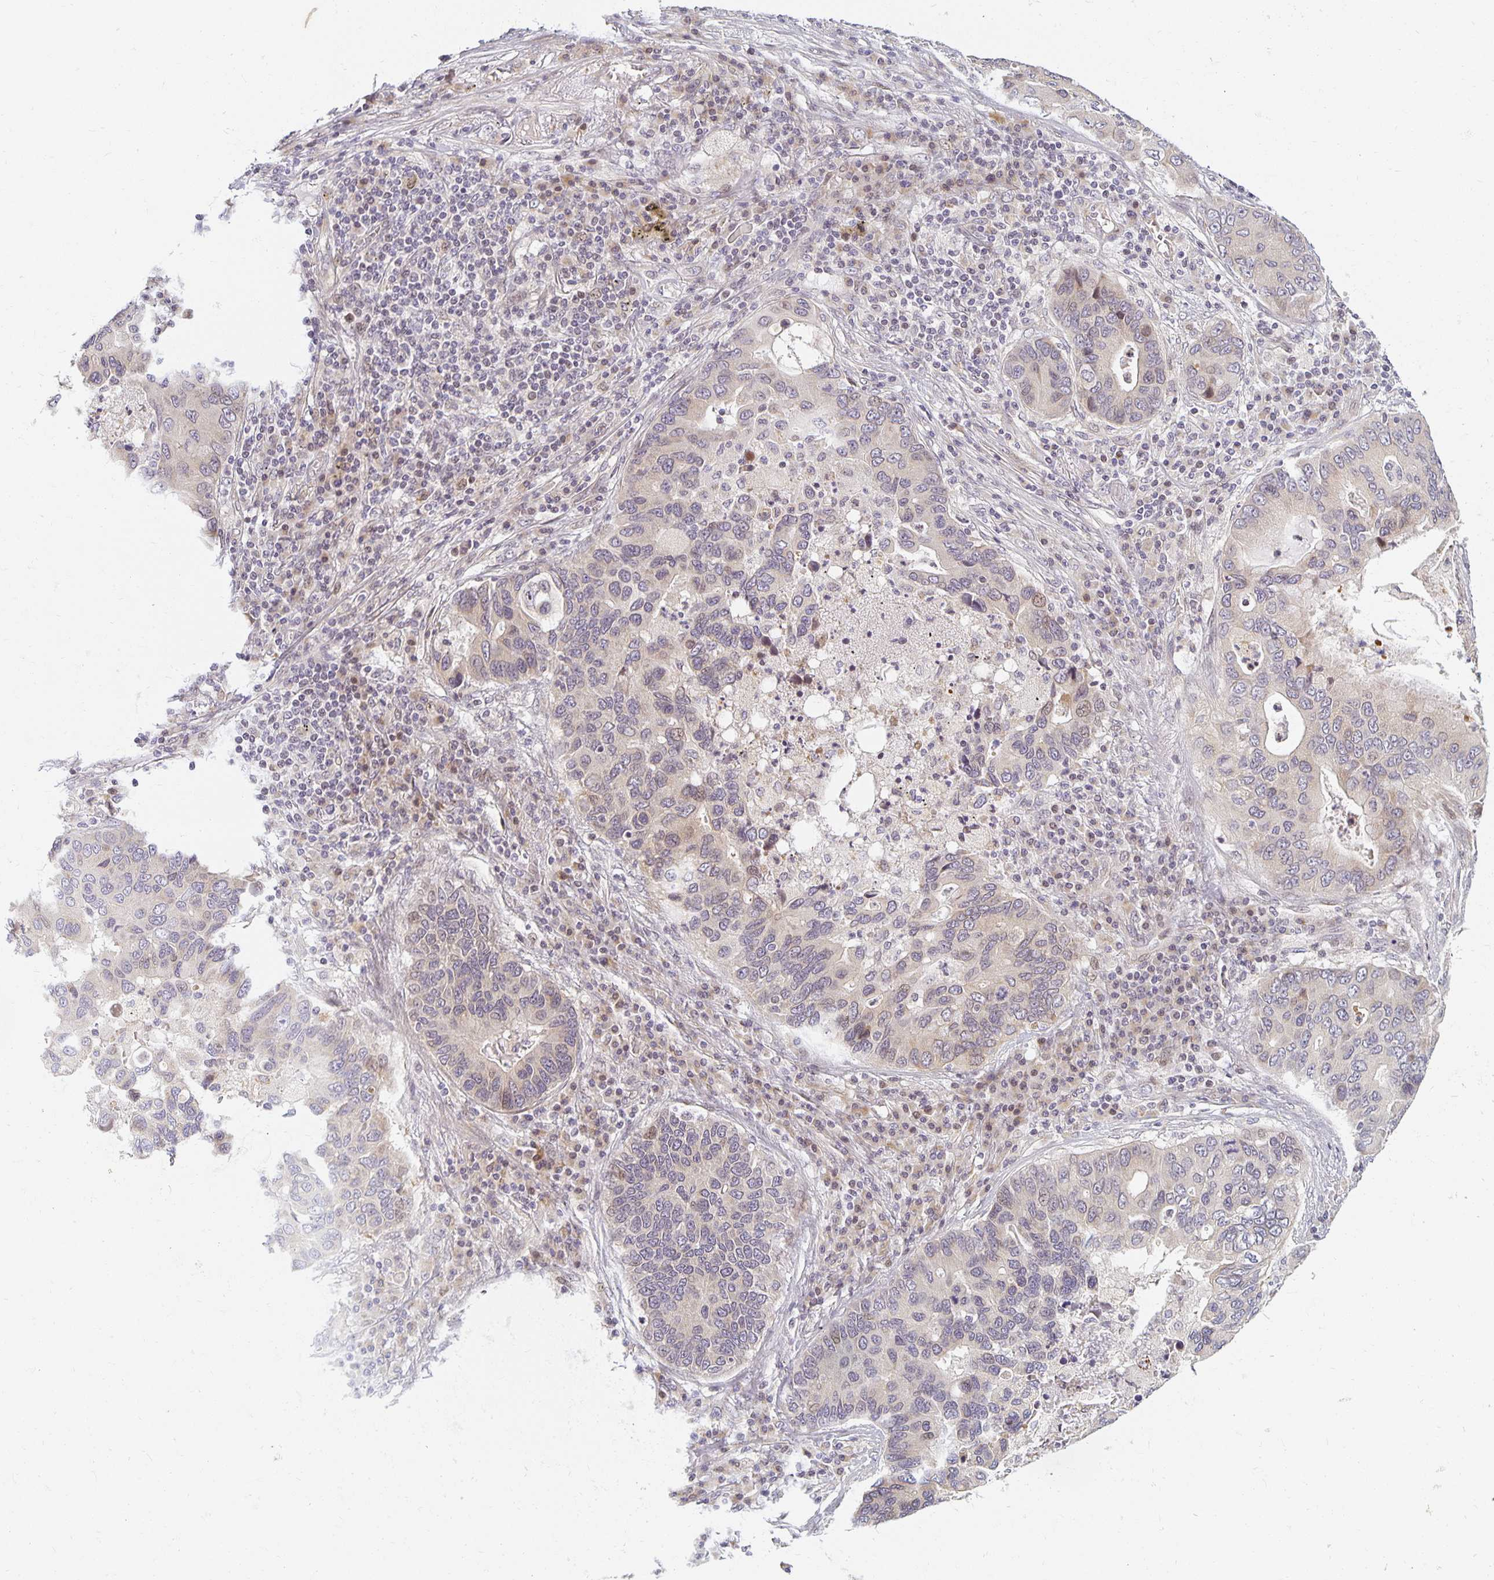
{"staining": {"intensity": "weak", "quantity": "<25%", "location": "cytoplasmic/membranous"}, "tissue": "lung cancer", "cell_type": "Tumor cells", "image_type": "cancer", "snomed": [{"axis": "morphology", "description": "Adenocarcinoma, NOS"}, {"axis": "morphology", "description": "Adenocarcinoma, metastatic, NOS"}, {"axis": "topography", "description": "Lymph node"}, {"axis": "topography", "description": "Lung"}], "caption": "The photomicrograph reveals no staining of tumor cells in lung cancer (metastatic adenocarcinoma).", "gene": "EHF", "patient": {"sex": "female", "age": 54}}